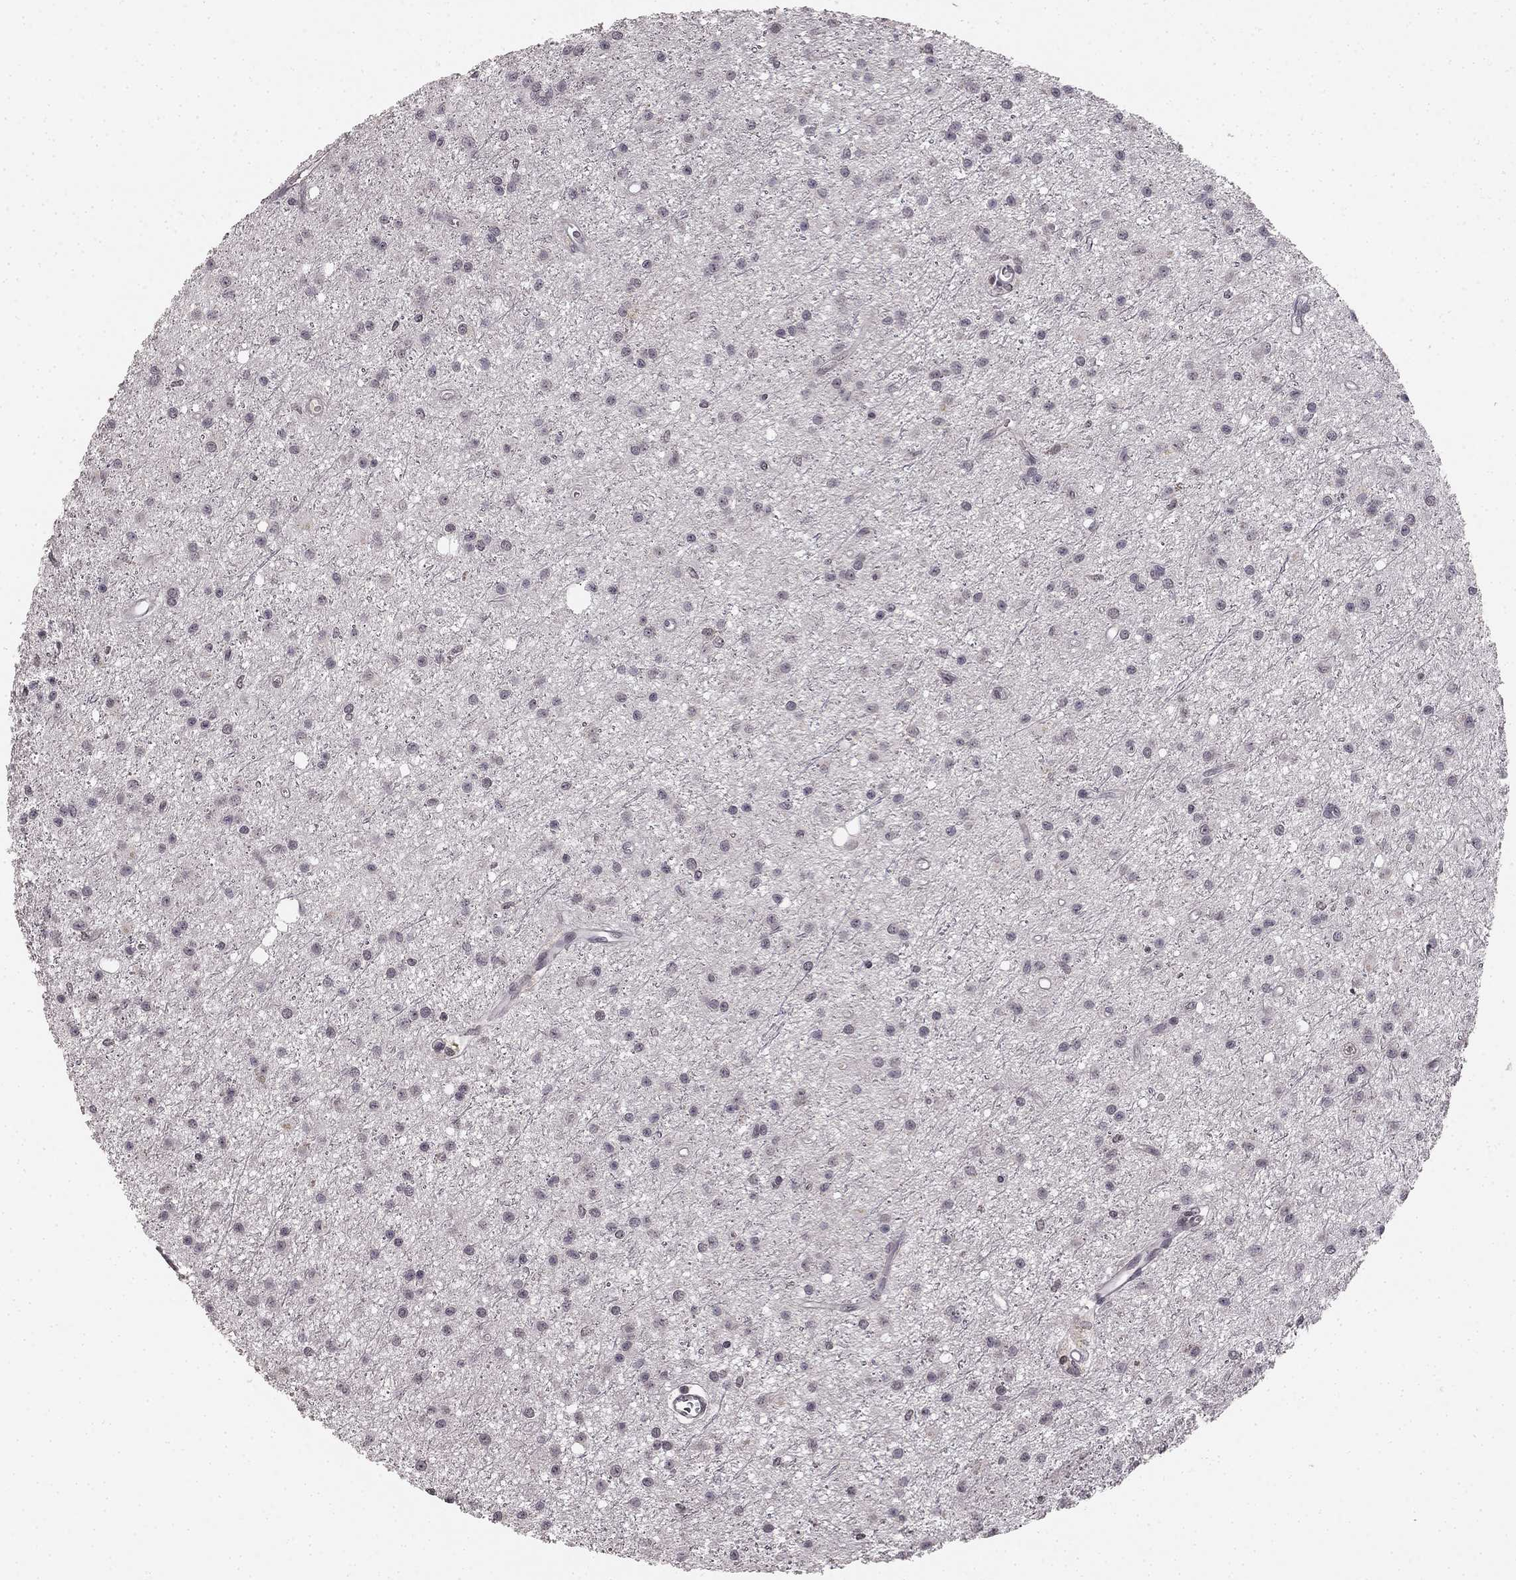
{"staining": {"intensity": "negative", "quantity": "none", "location": "none"}, "tissue": "glioma", "cell_type": "Tumor cells", "image_type": "cancer", "snomed": [{"axis": "morphology", "description": "Glioma, malignant, Low grade"}, {"axis": "topography", "description": "Brain"}], "caption": "High magnification brightfield microscopy of malignant glioma (low-grade) stained with DAB (3,3'-diaminobenzidine) (brown) and counterstained with hematoxylin (blue): tumor cells show no significant staining.", "gene": "HCN4", "patient": {"sex": "male", "age": 27}}